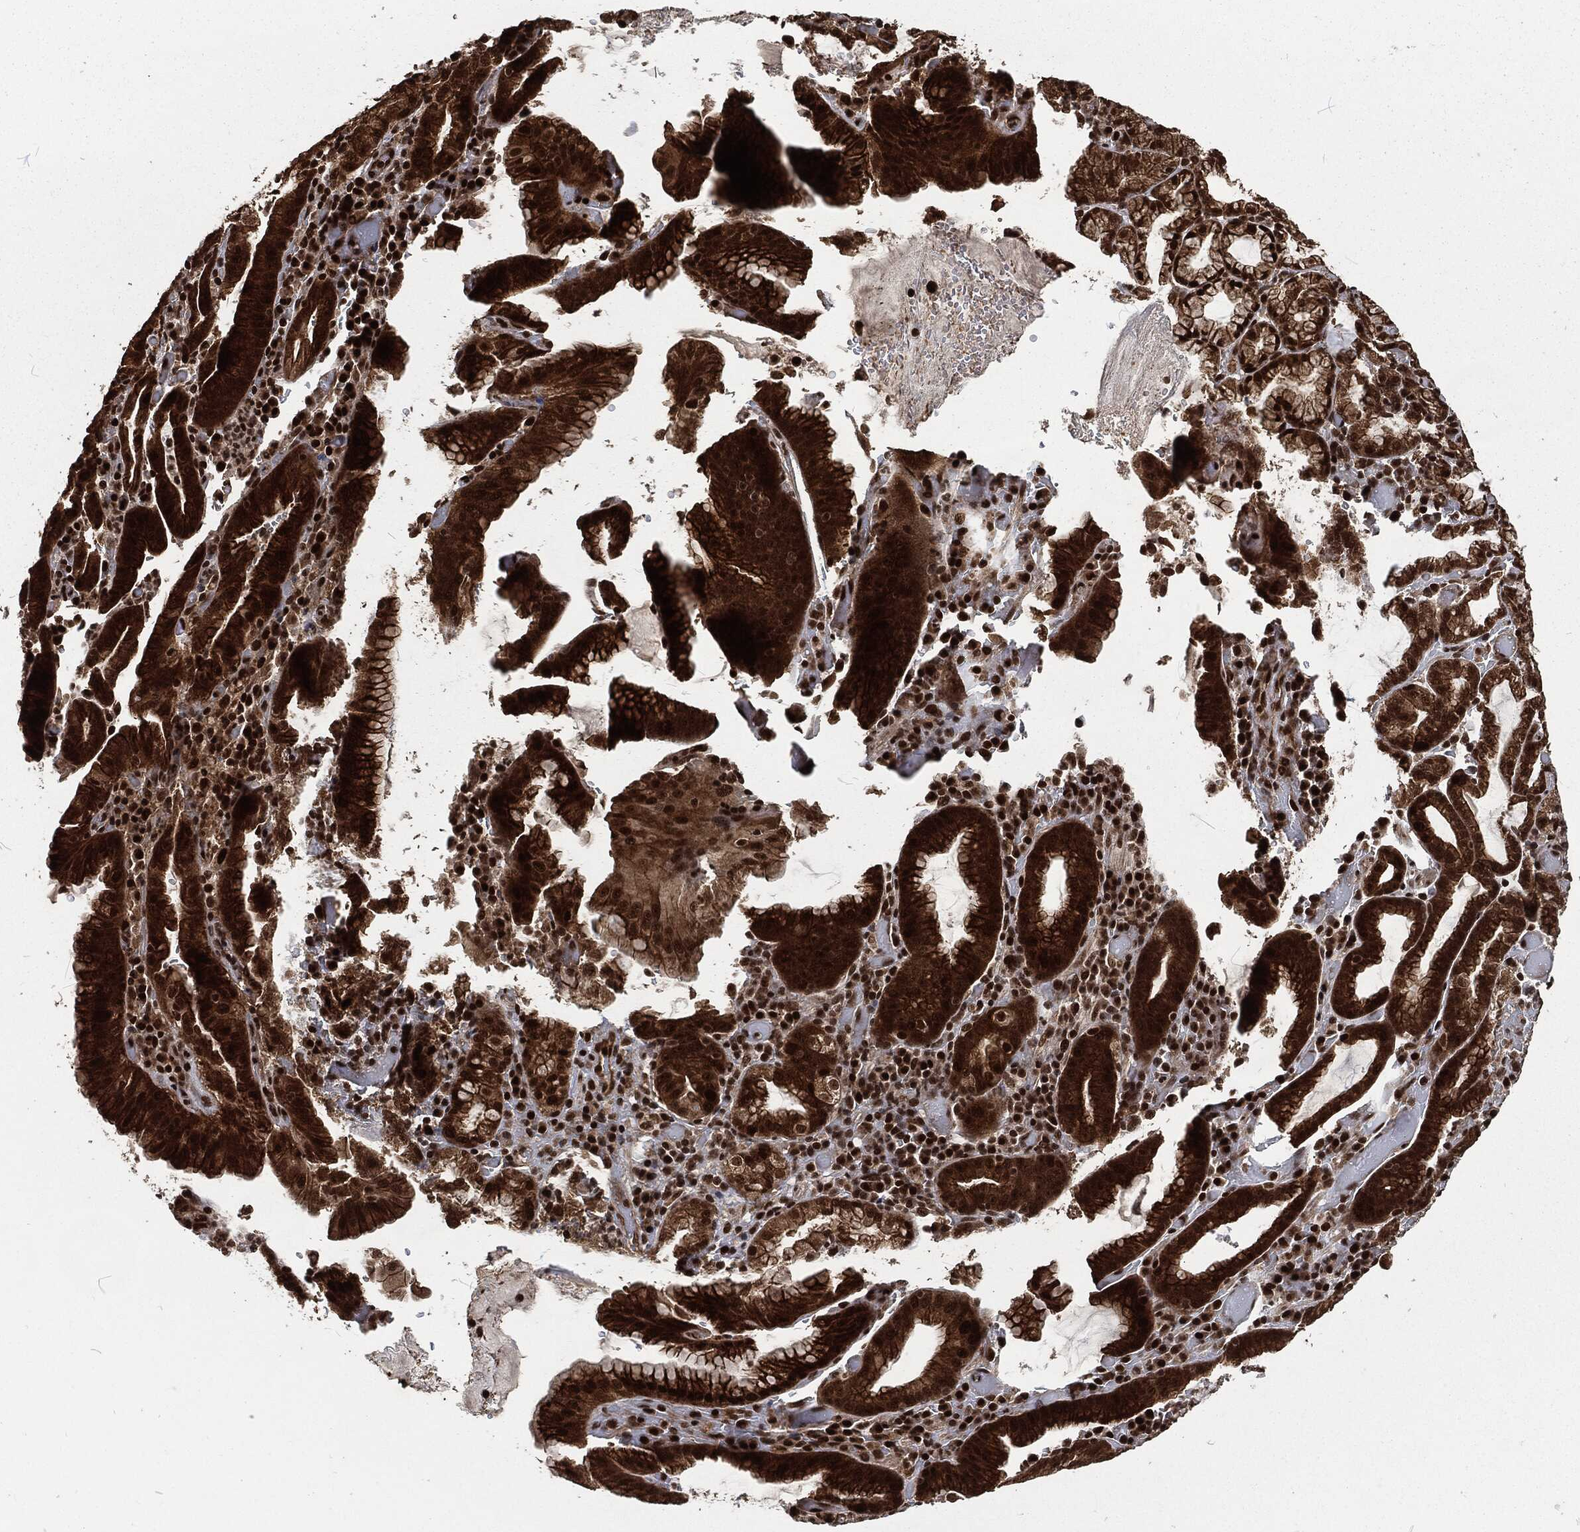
{"staining": {"intensity": "strong", "quantity": ">75%", "location": "cytoplasmic/membranous,nuclear"}, "tissue": "stomach cancer", "cell_type": "Tumor cells", "image_type": "cancer", "snomed": [{"axis": "morphology", "description": "Adenocarcinoma, NOS"}, {"axis": "topography", "description": "Stomach"}], "caption": "A brown stain labels strong cytoplasmic/membranous and nuclear staining of a protein in human stomach cancer (adenocarcinoma) tumor cells.", "gene": "NGRN", "patient": {"sex": "male", "age": 79}}